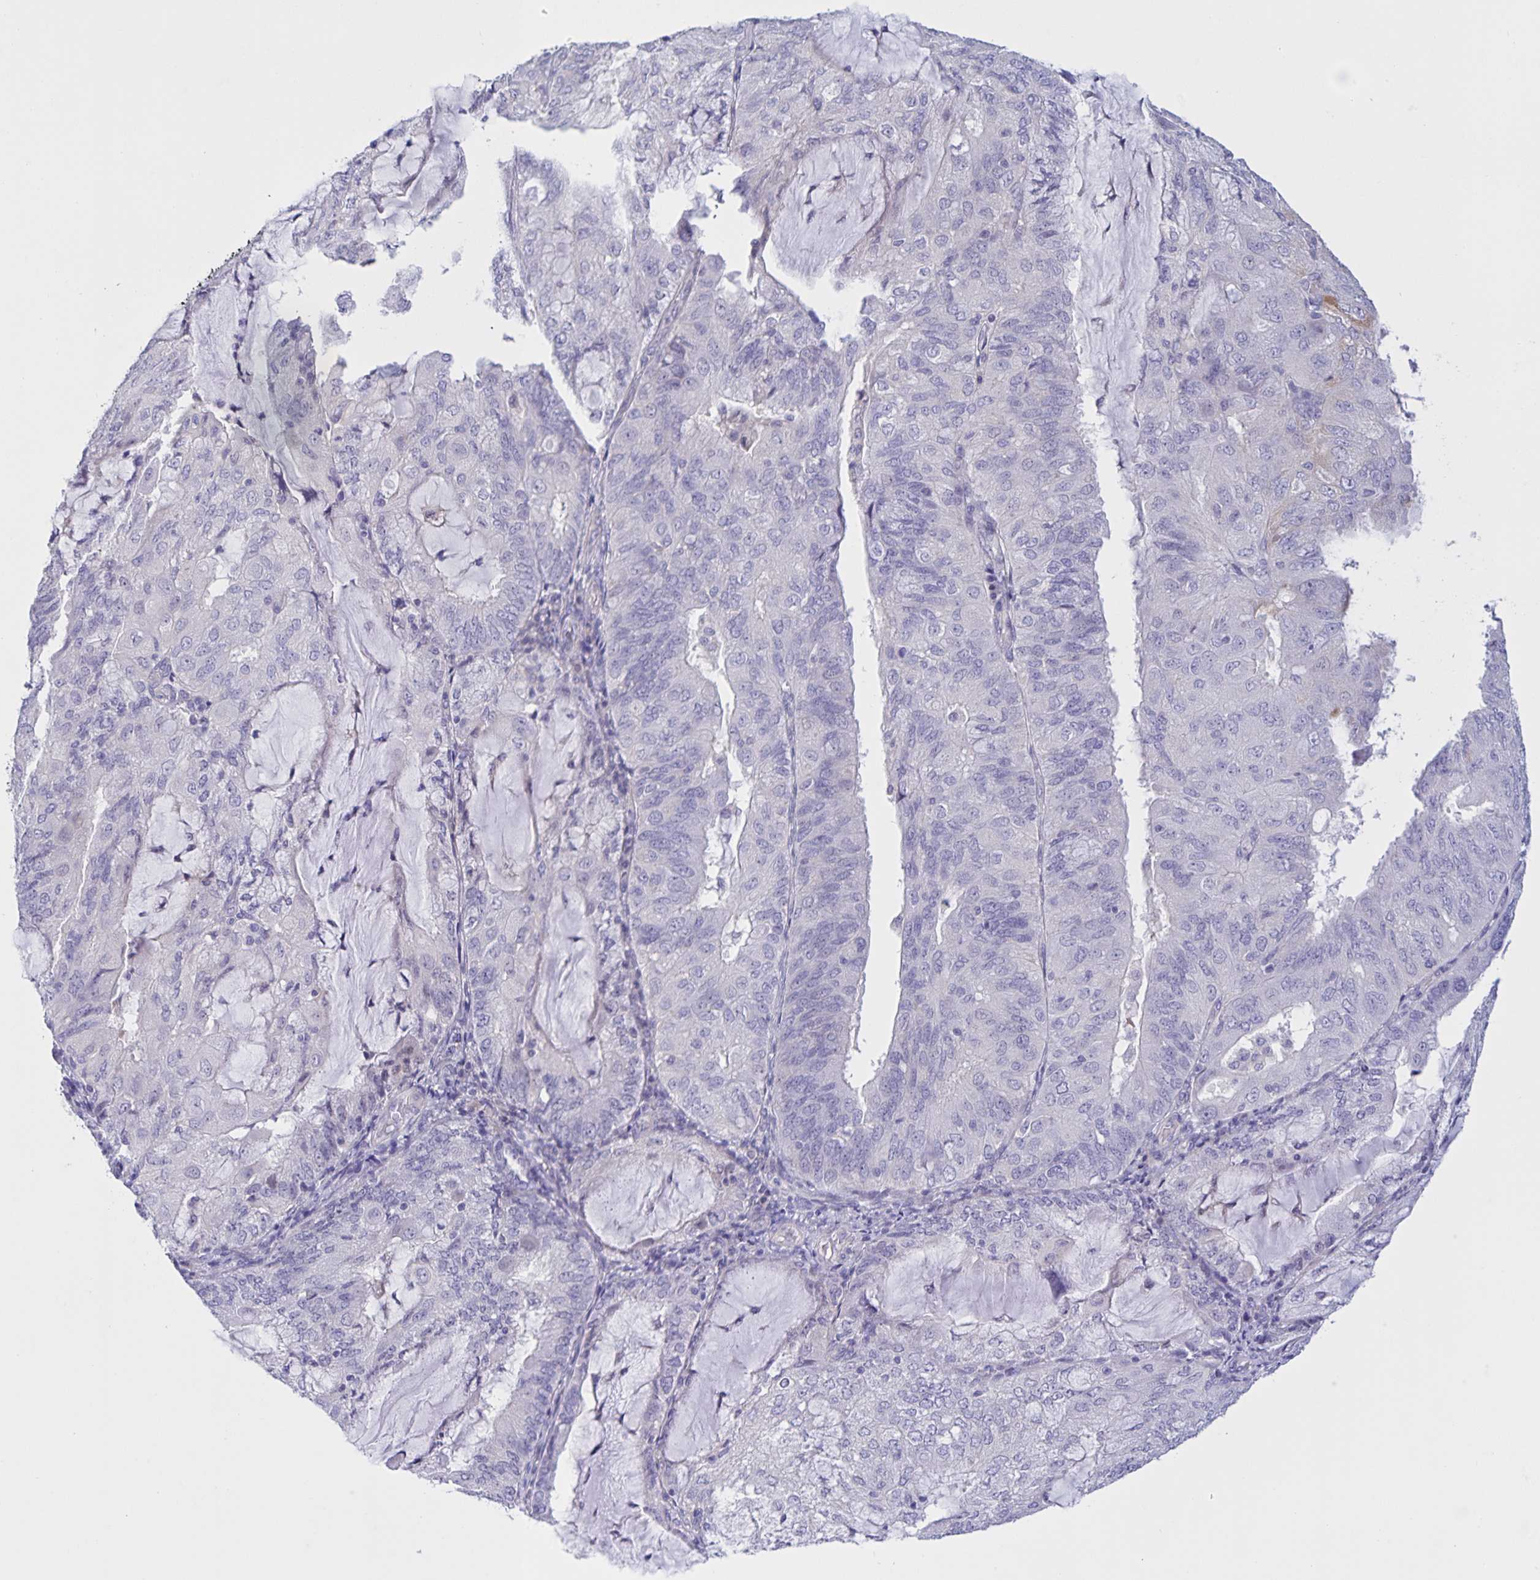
{"staining": {"intensity": "negative", "quantity": "none", "location": "none"}, "tissue": "endometrial cancer", "cell_type": "Tumor cells", "image_type": "cancer", "snomed": [{"axis": "morphology", "description": "Adenocarcinoma, NOS"}, {"axis": "topography", "description": "Endometrium"}], "caption": "IHC image of endometrial cancer (adenocarcinoma) stained for a protein (brown), which demonstrates no expression in tumor cells. (DAB IHC, high magnification).", "gene": "DMGDH", "patient": {"sex": "female", "age": 81}}